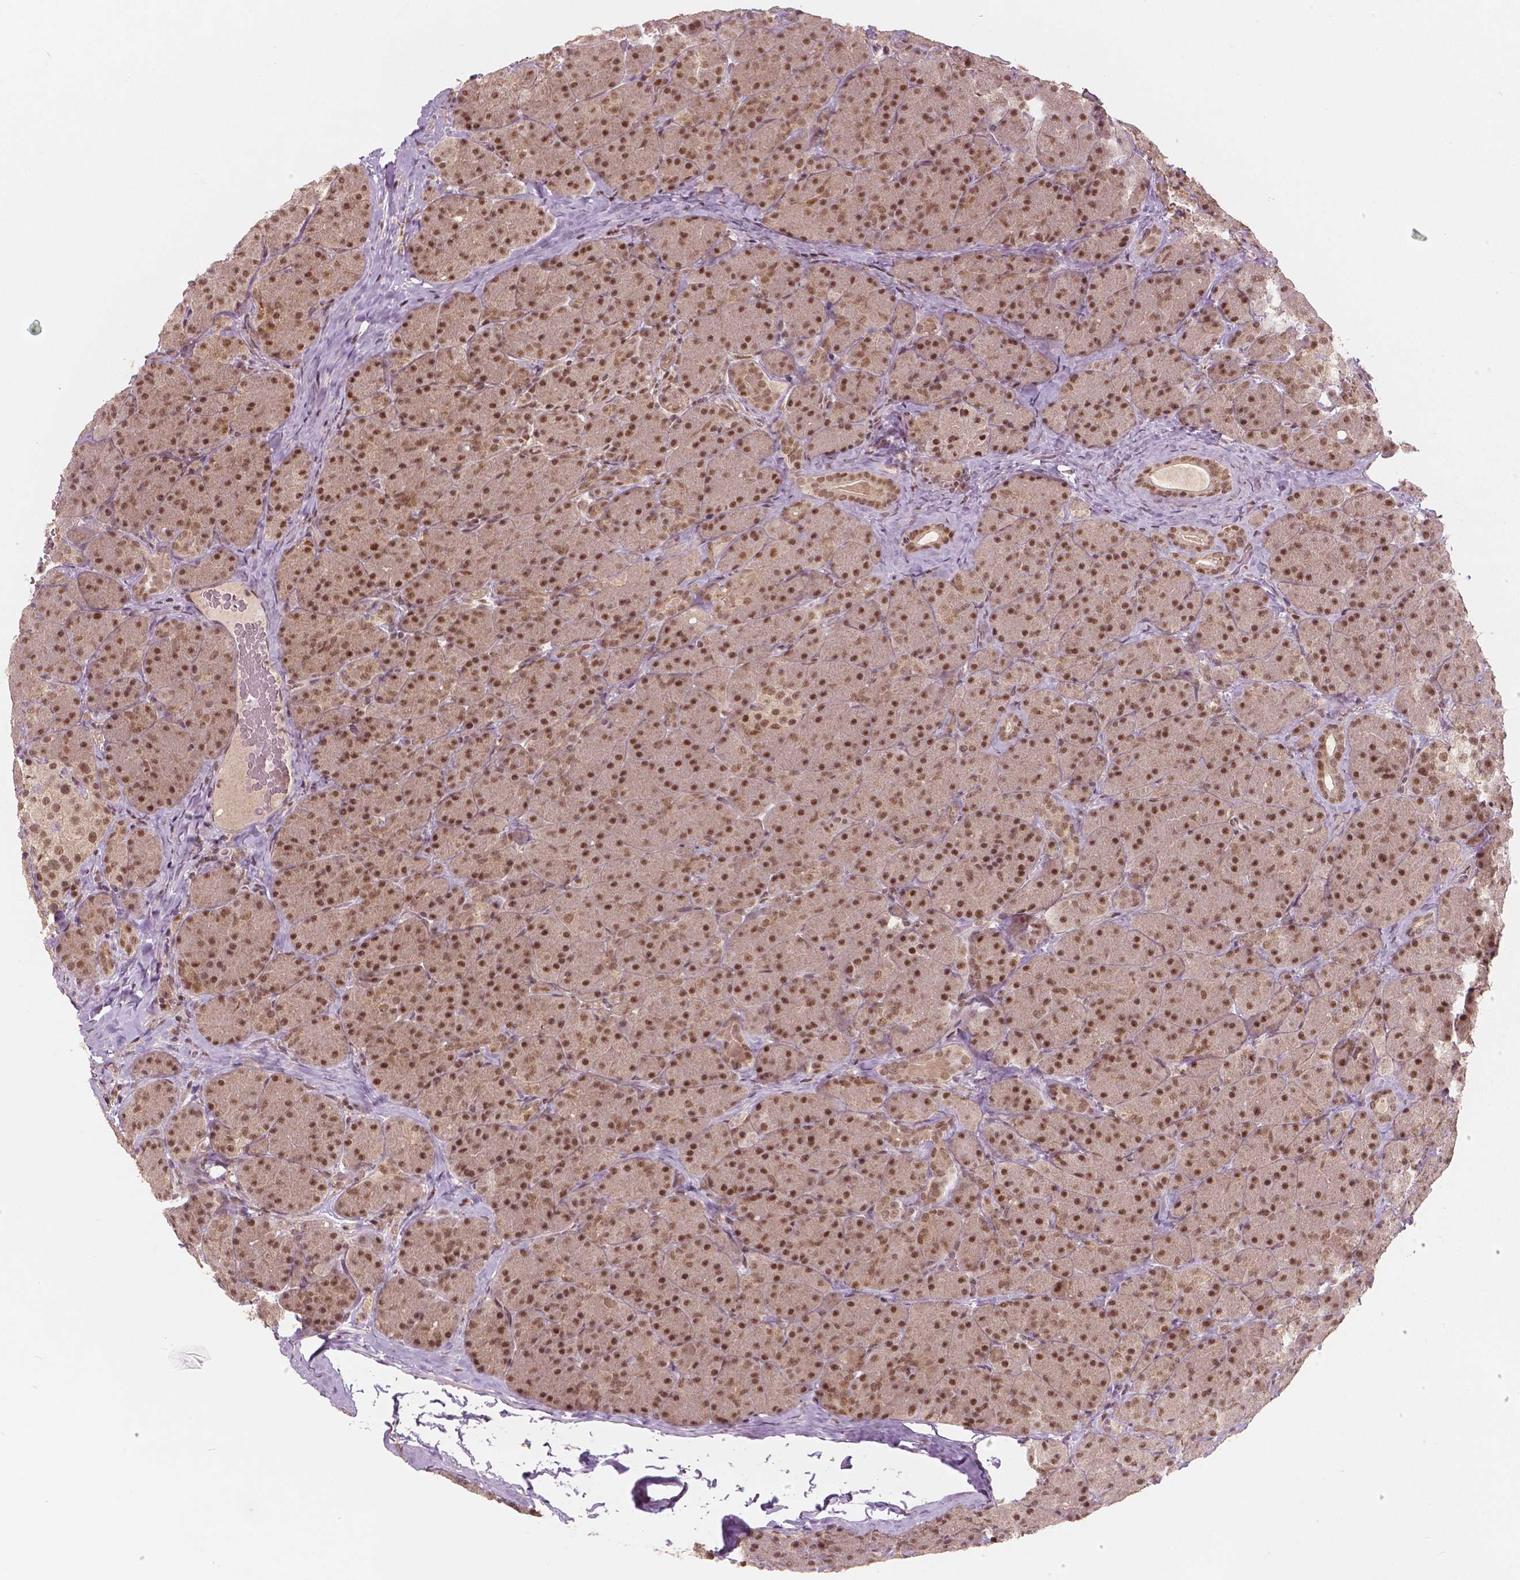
{"staining": {"intensity": "moderate", "quantity": ">75%", "location": "nuclear"}, "tissue": "pancreas", "cell_type": "Exocrine glandular cells", "image_type": "normal", "snomed": [{"axis": "morphology", "description": "Normal tissue, NOS"}, {"axis": "topography", "description": "Pancreas"}], "caption": "High-magnification brightfield microscopy of unremarkable pancreas stained with DAB (brown) and counterstained with hematoxylin (blue). exocrine glandular cells exhibit moderate nuclear expression is appreciated in approximately>75% of cells.", "gene": "NSD2", "patient": {"sex": "male", "age": 57}}